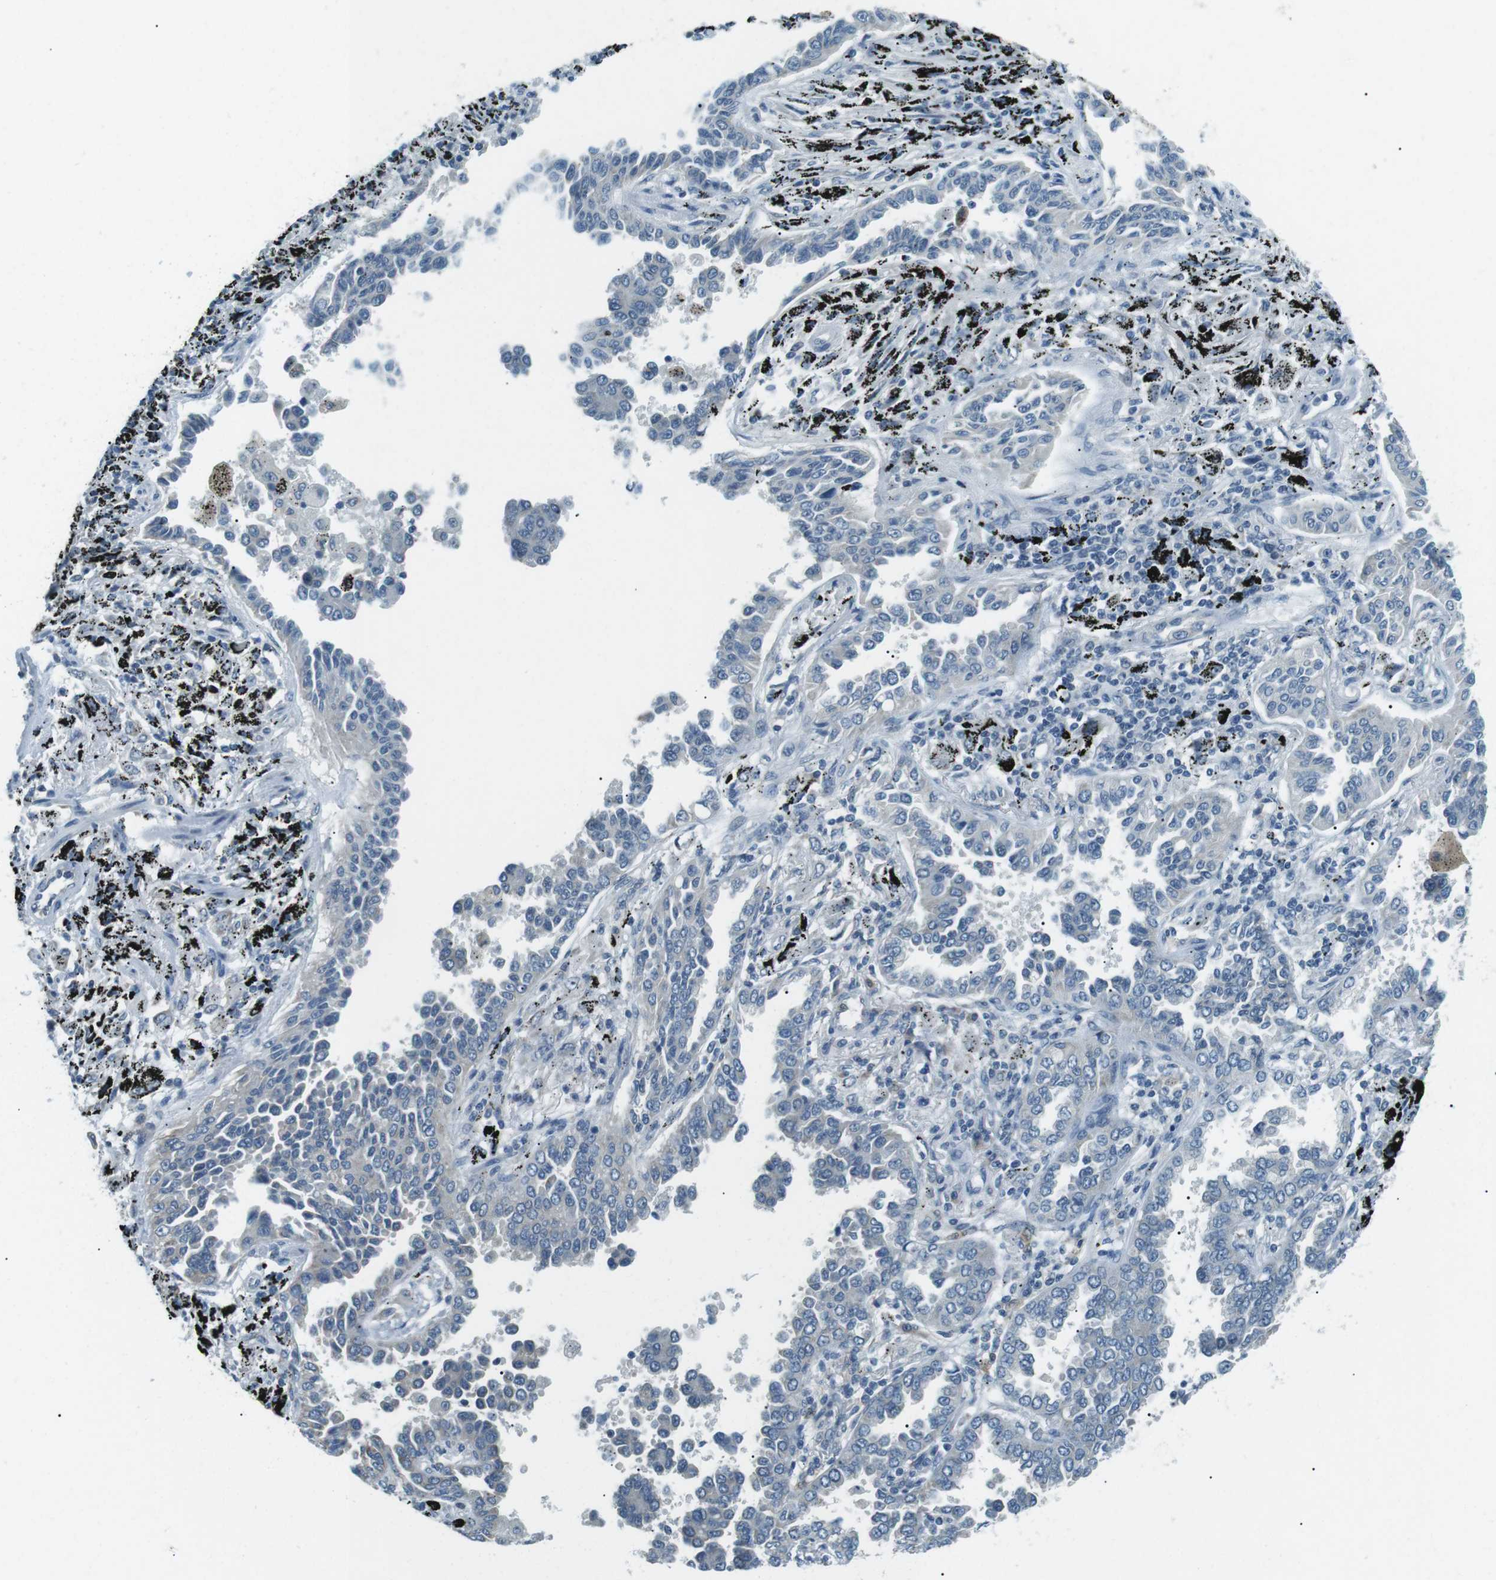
{"staining": {"intensity": "negative", "quantity": "none", "location": "none"}, "tissue": "lung cancer", "cell_type": "Tumor cells", "image_type": "cancer", "snomed": [{"axis": "morphology", "description": "Normal tissue, NOS"}, {"axis": "morphology", "description": "Adenocarcinoma, NOS"}, {"axis": "topography", "description": "Lung"}], "caption": "The micrograph shows no staining of tumor cells in lung cancer (adenocarcinoma).", "gene": "SERPINB2", "patient": {"sex": "male", "age": 59}}